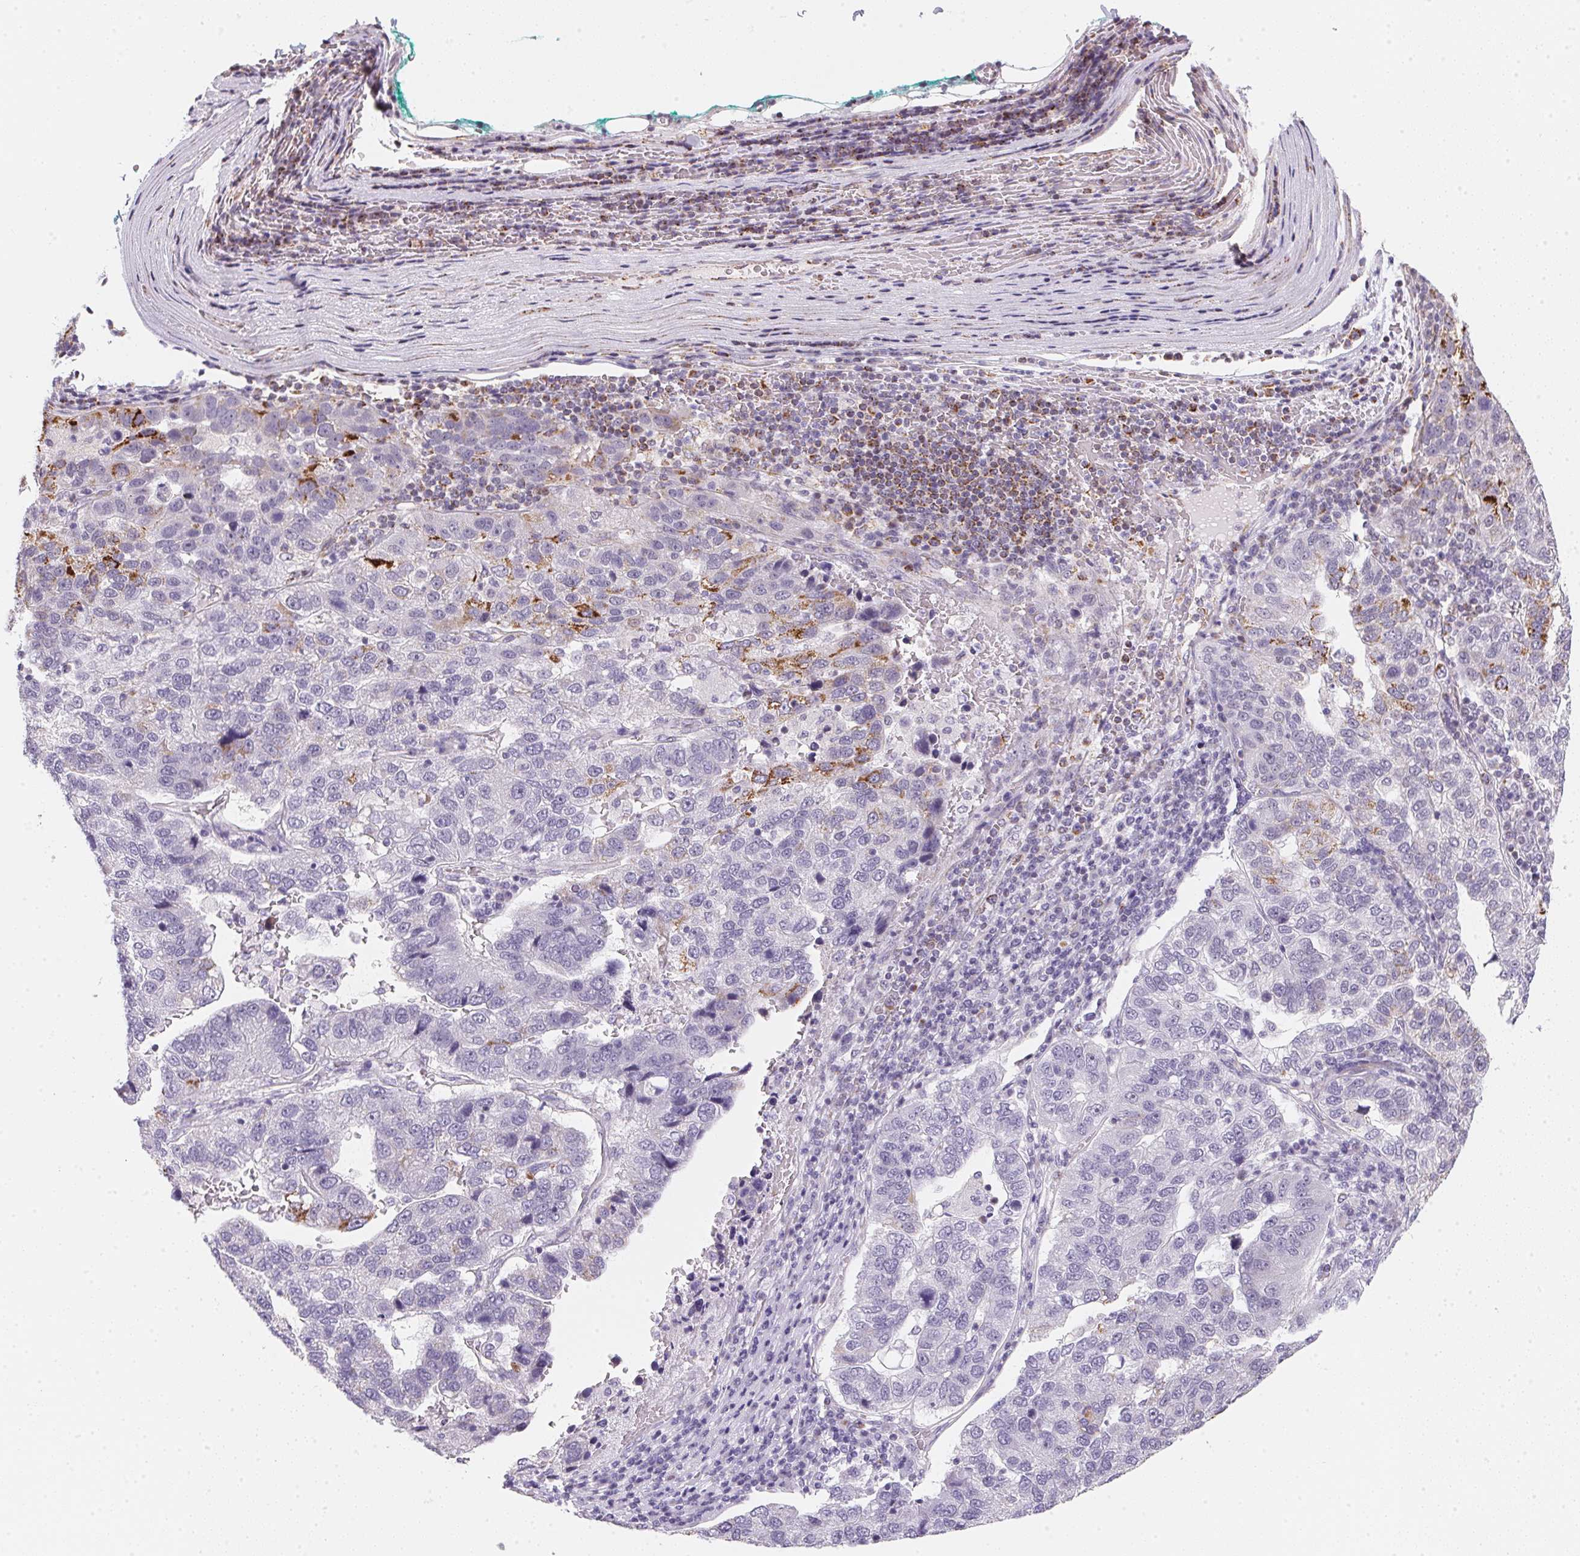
{"staining": {"intensity": "negative", "quantity": "none", "location": "none"}, "tissue": "pancreatic cancer", "cell_type": "Tumor cells", "image_type": "cancer", "snomed": [{"axis": "morphology", "description": "Adenocarcinoma, NOS"}, {"axis": "topography", "description": "Pancreas"}], "caption": "IHC histopathology image of neoplastic tissue: pancreatic cancer stained with DAB (3,3'-diaminobenzidine) shows no significant protein positivity in tumor cells.", "gene": "GIPC2", "patient": {"sex": "female", "age": 61}}